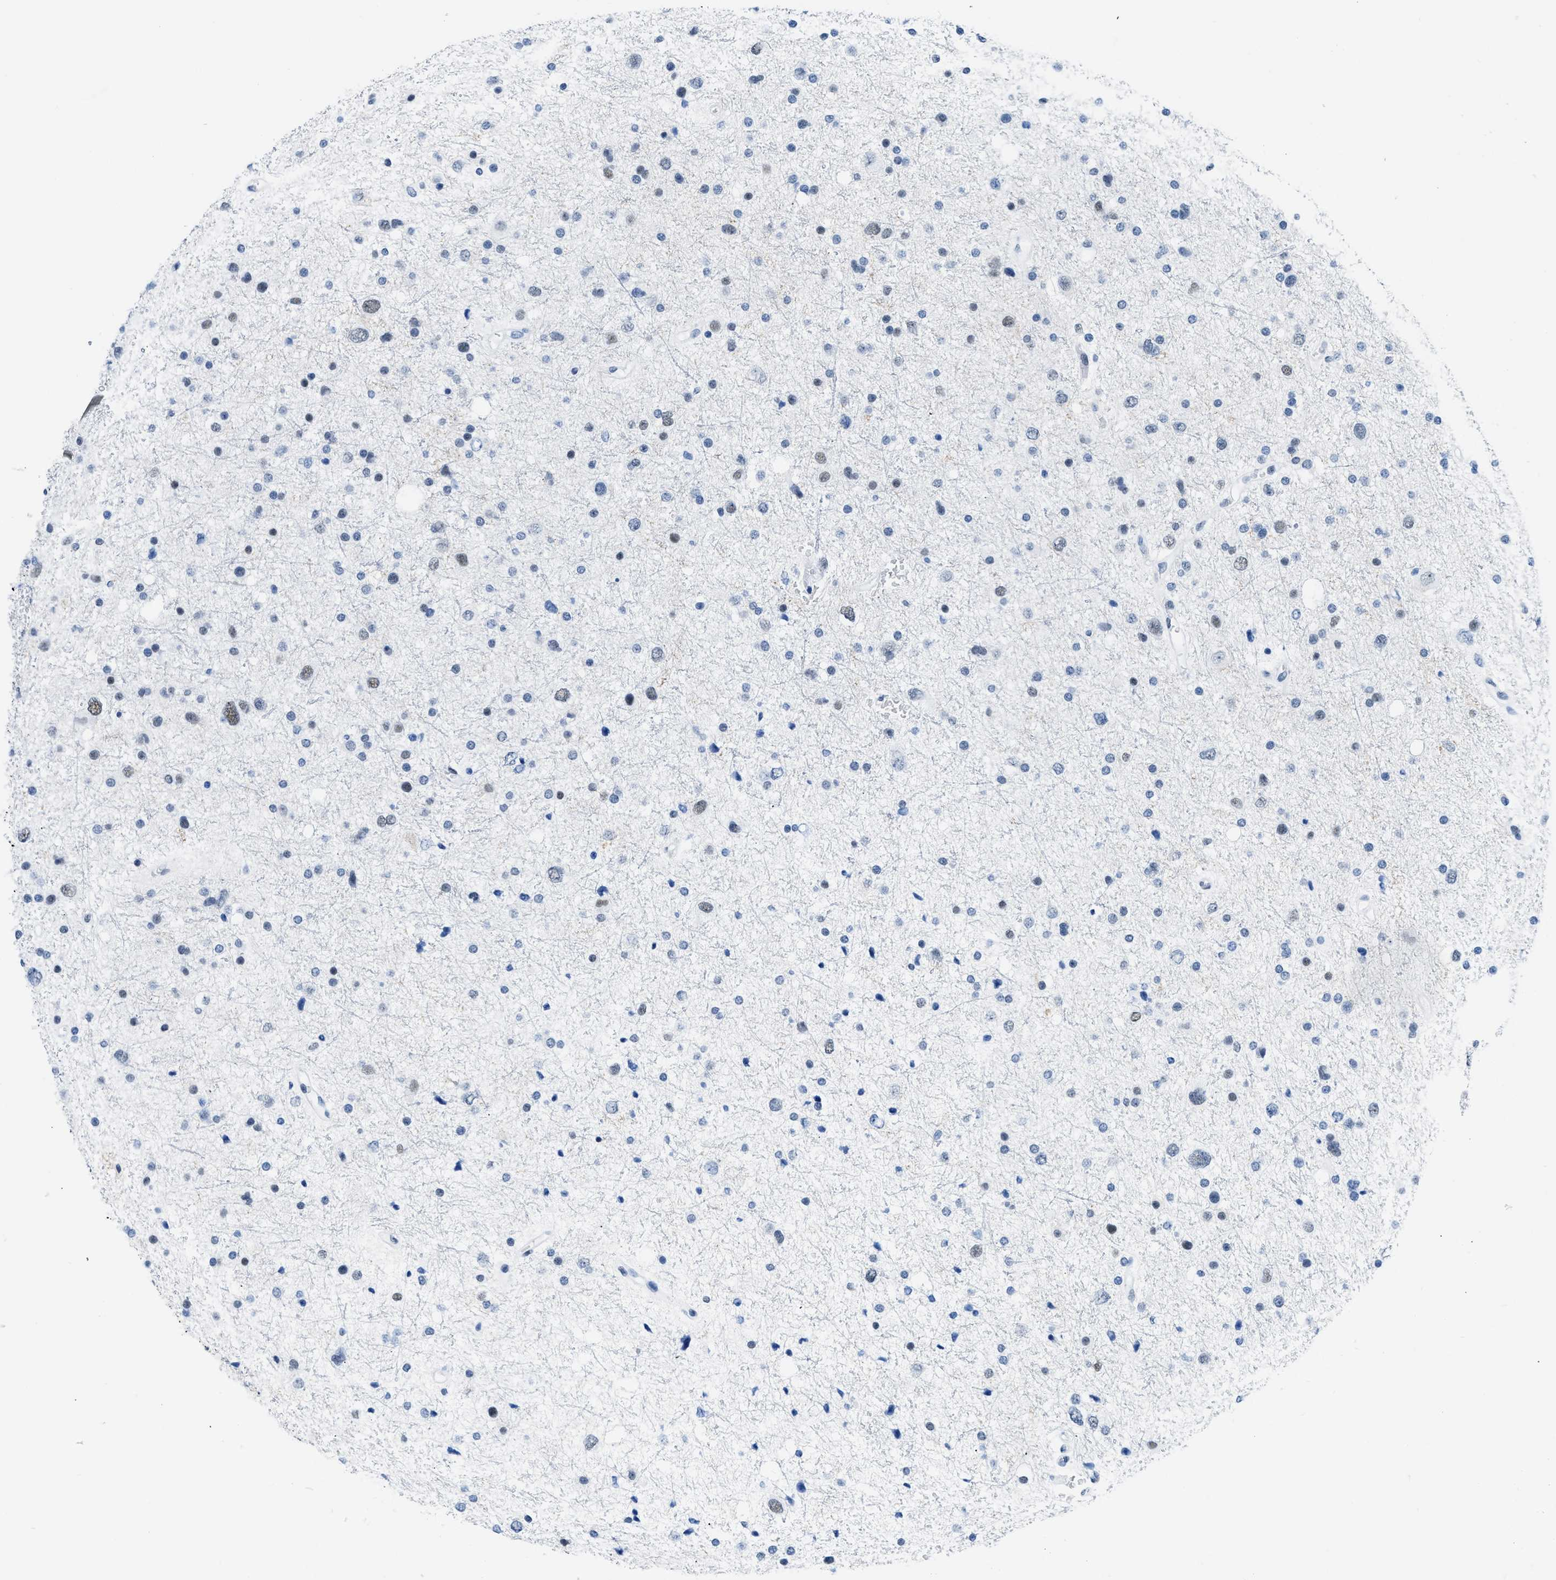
{"staining": {"intensity": "moderate", "quantity": "<25%", "location": "nuclear"}, "tissue": "glioma", "cell_type": "Tumor cells", "image_type": "cancer", "snomed": [{"axis": "morphology", "description": "Glioma, malignant, Low grade"}, {"axis": "topography", "description": "Brain"}], "caption": "IHC staining of low-grade glioma (malignant), which exhibits low levels of moderate nuclear expression in approximately <25% of tumor cells indicating moderate nuclear protein expression. The staining was performed using DAB (3,3'-diaminobenzidine) (brown) for protein detection and nuclei were counterstained in hematoxylin (blue).", "gene": "CTBP1", "patient": {"sex": "female", "age": 37}}